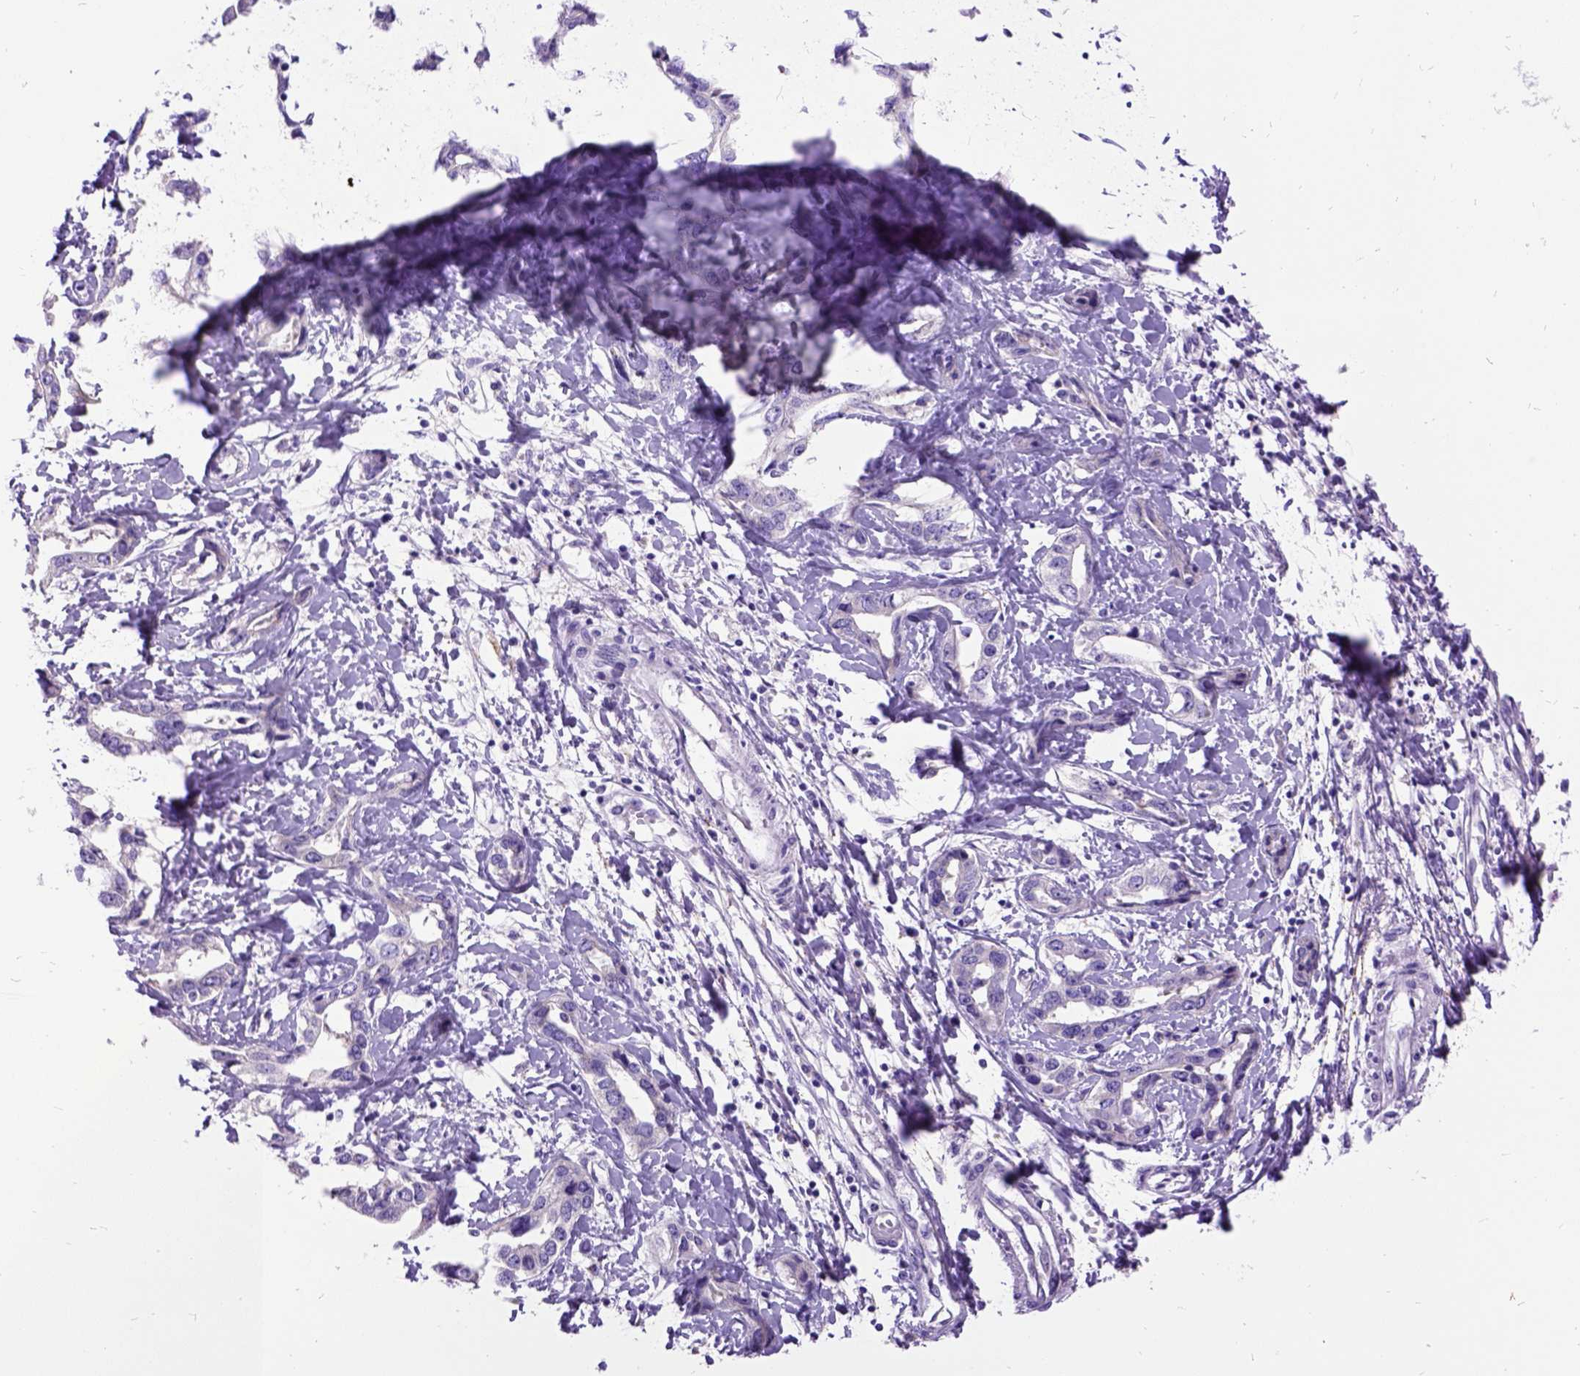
{"staining": {"intensity": "negative", "quantity": "none", "location": "none"}, "tissue": "liver cancer", "cell_type": "Tumor cells", "image_type": "cancer", "snomed": [{"axis": "morphology", "description": "Cholangiocarcinoma"}, {"axis": "topography", "description": "Liver"}], "caption": "Protein analysis of liver cancer reveals no significant expression in tumor cells. (DAB (3,3'-diaminobenzidine) IHC visualized using brightfield microscopy, high magnification).", "gene": "CFAP54", "patient": {"sex": "male", "age": 59}}